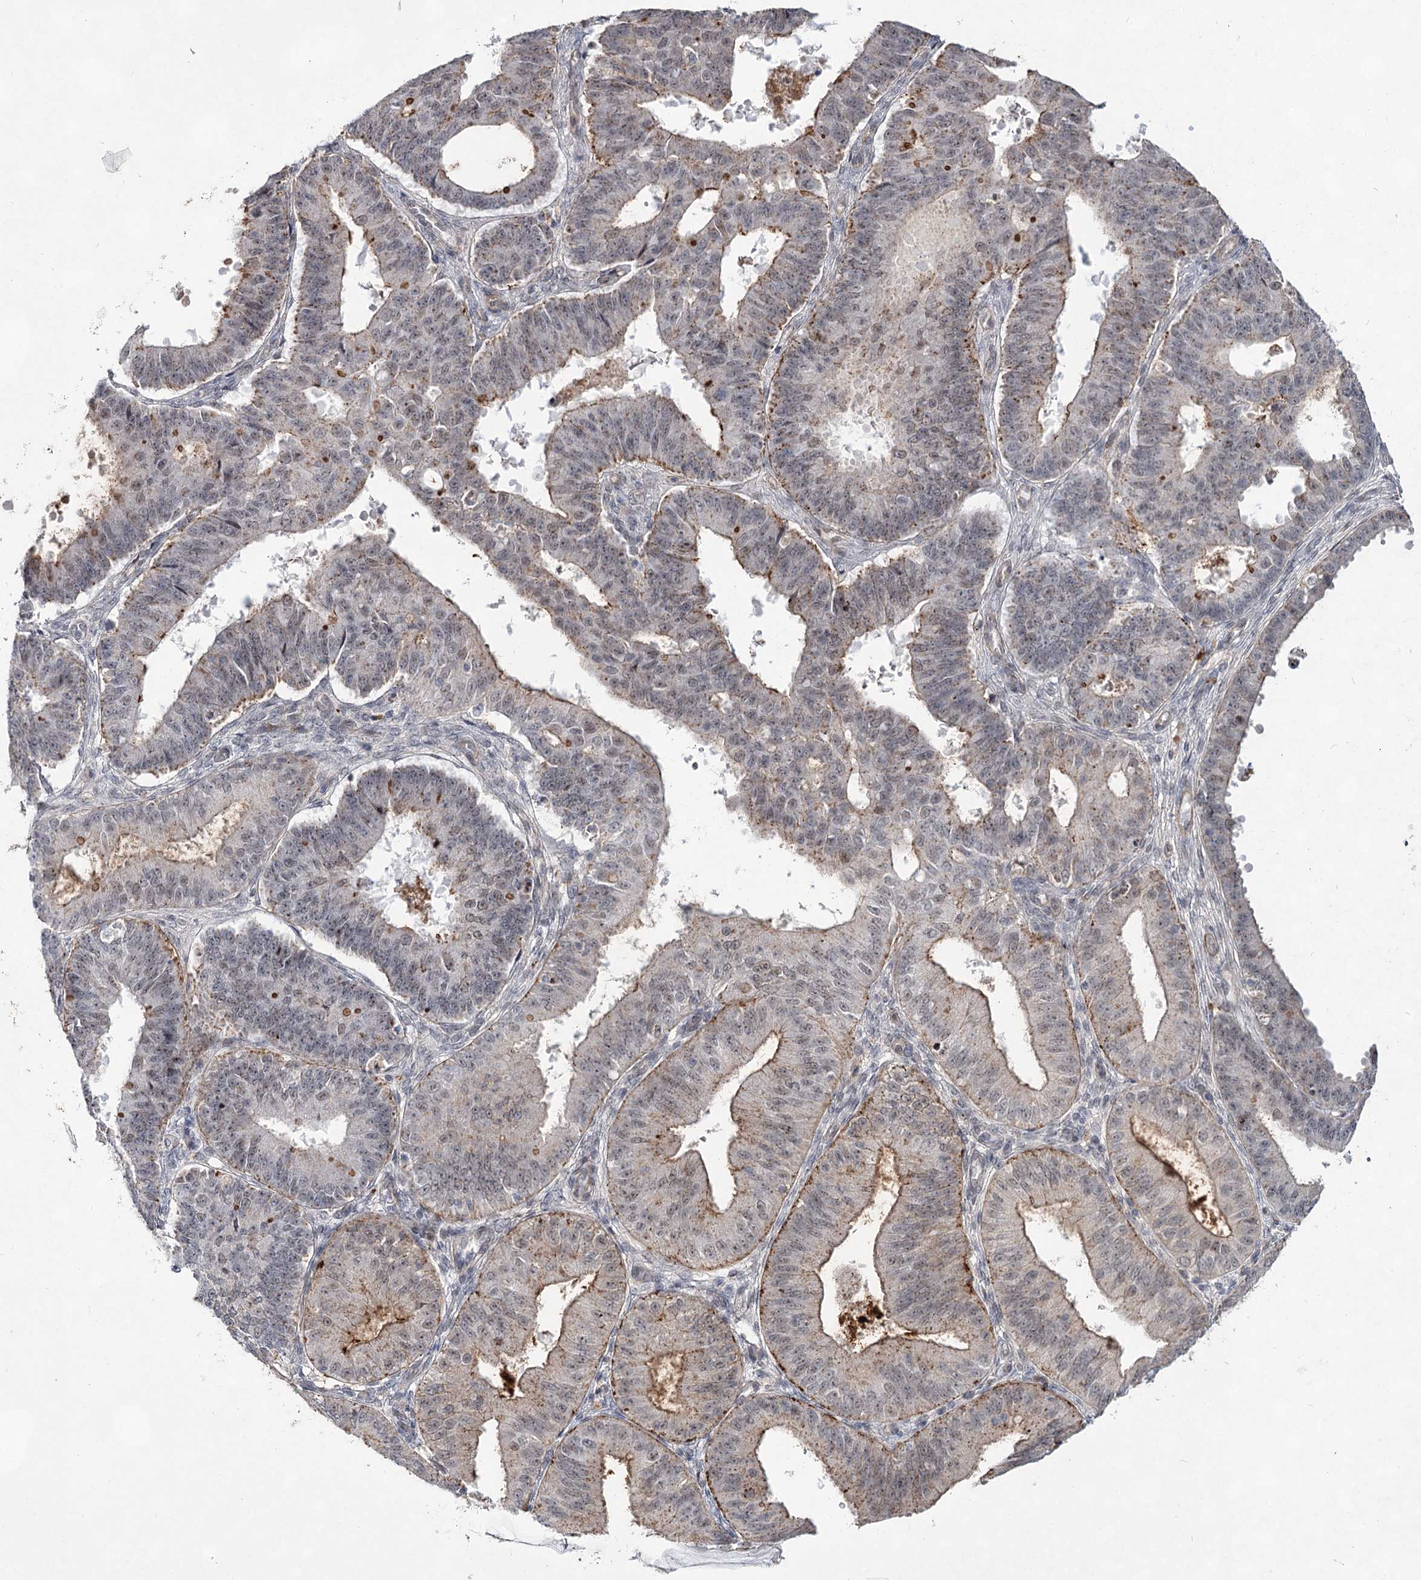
{"staining": {"intensity": "moderate", "quantity": "<25%", "location": "cytoplasmic/membranous"}, "tissue": "ovarian cancer", "cell_type": "Tumor cells", "image_type": "cancer", "snomed": [{"axis": "morphology", "description": "Carcinoma, endometroid"}, {"axis": "topography", "description": "Appendix"}, {"axis": "topography", "description": "Ovary"}], "caption": "IHC (DAB (3,3'-diaminobenzidine)) staining of human endometroid carcinoma (ovarian) demonstrates moderate cytoplasmic/membranous protein expression in about <25% of tumor cells.", "gene": "ATL2", "patient": {"sex": "female", "age": 42}}